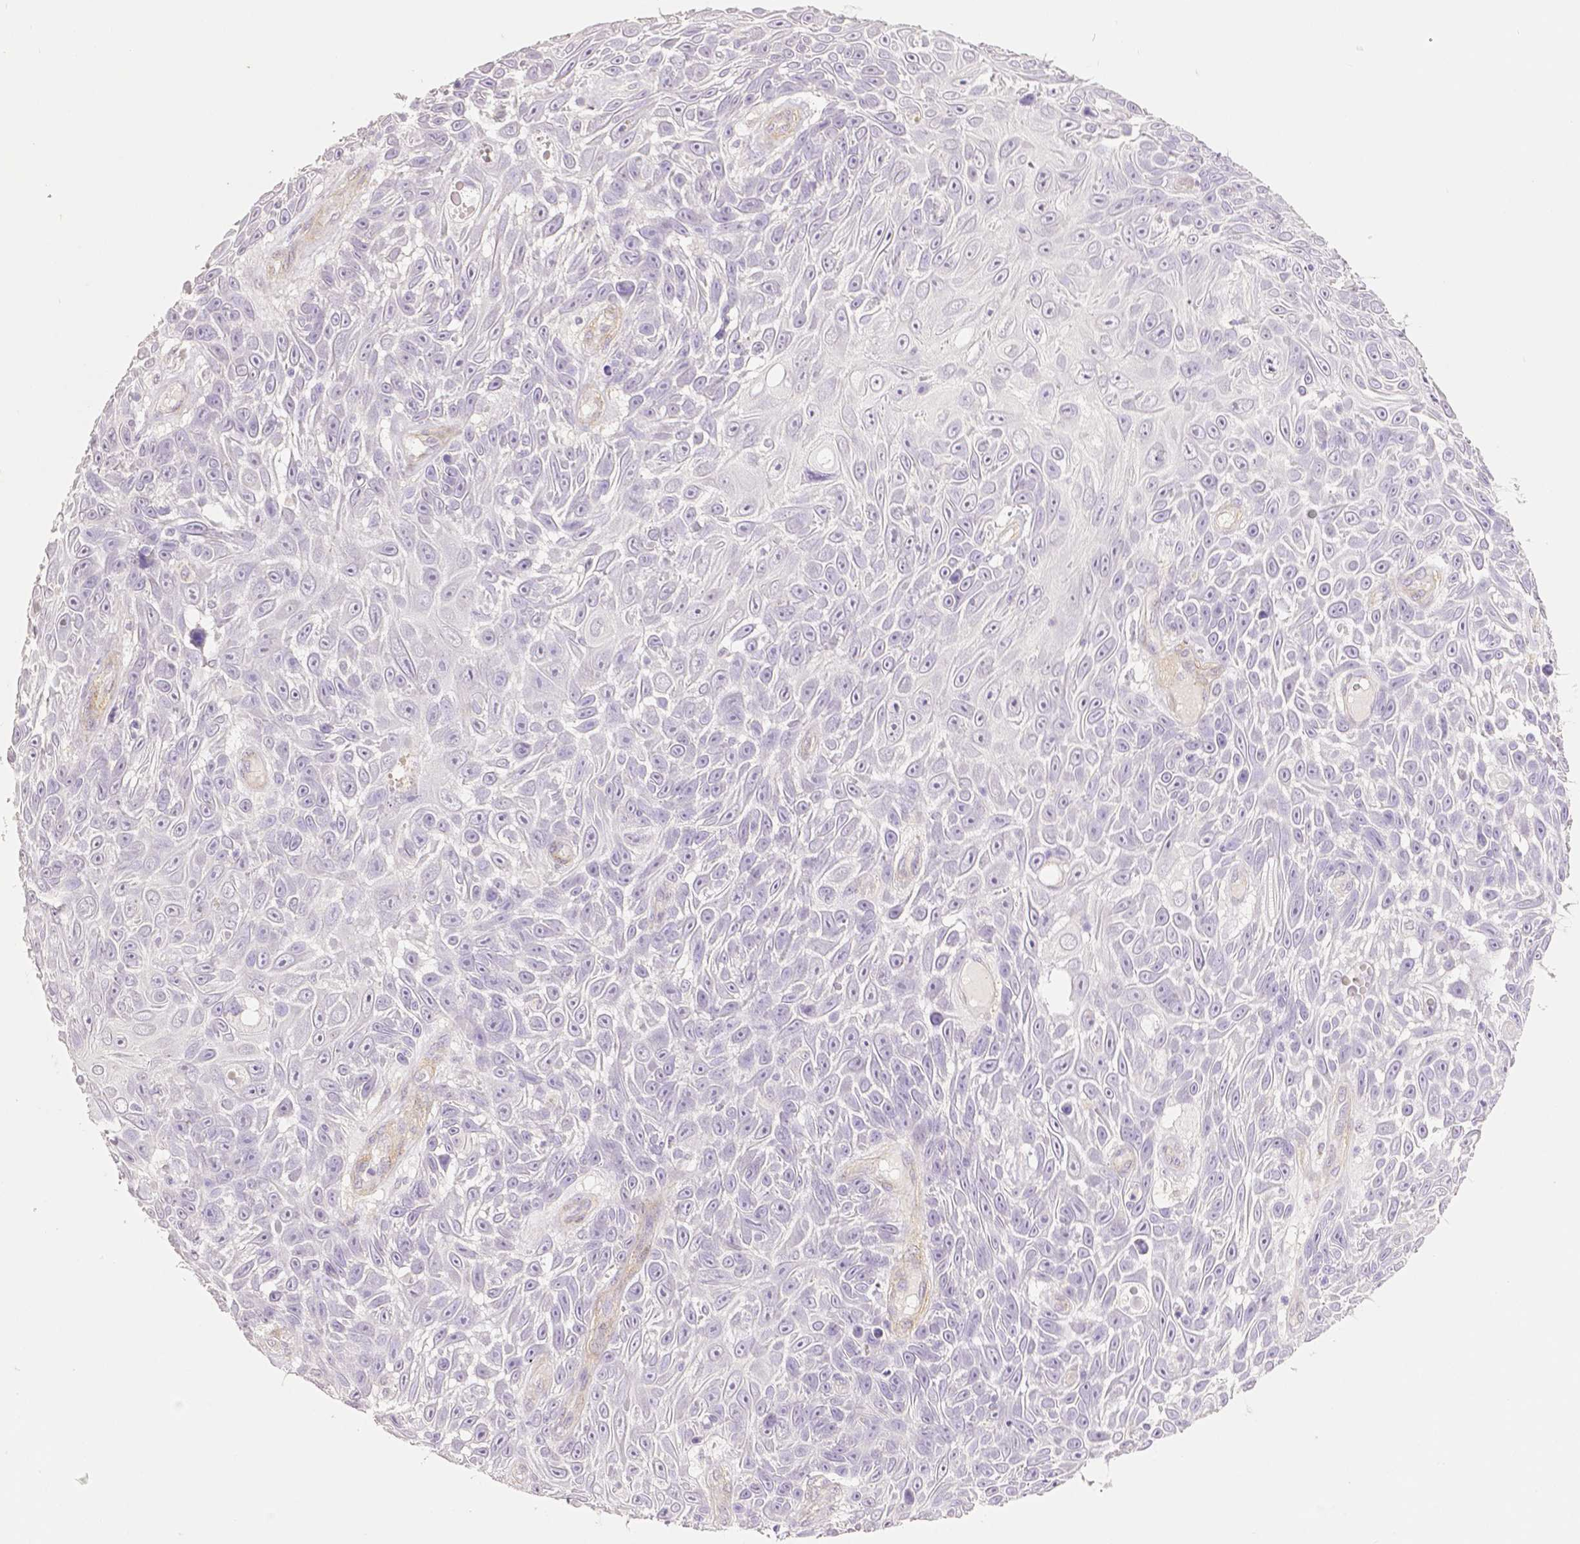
{"staining": {"intensity": "negative", "quantity": "none", "location": "none"}, "tissue": "skin cancer", "cell_type": "Tumor cells", "image_type": "cancer", "snomed": [{"axis": "morphology", "description": "Squamous cell carcinoma, NOS"}, {"axis": "topography", "description": "Skin"}], "caption": "Immunohistochemistry micrograph of human skin cancer (squamous cell carcinoma) stained for a protein (brown), which reveals no positivity in tumor cells.", "gene": "THY1", "patient": {"sex": "male", "age": 82}}